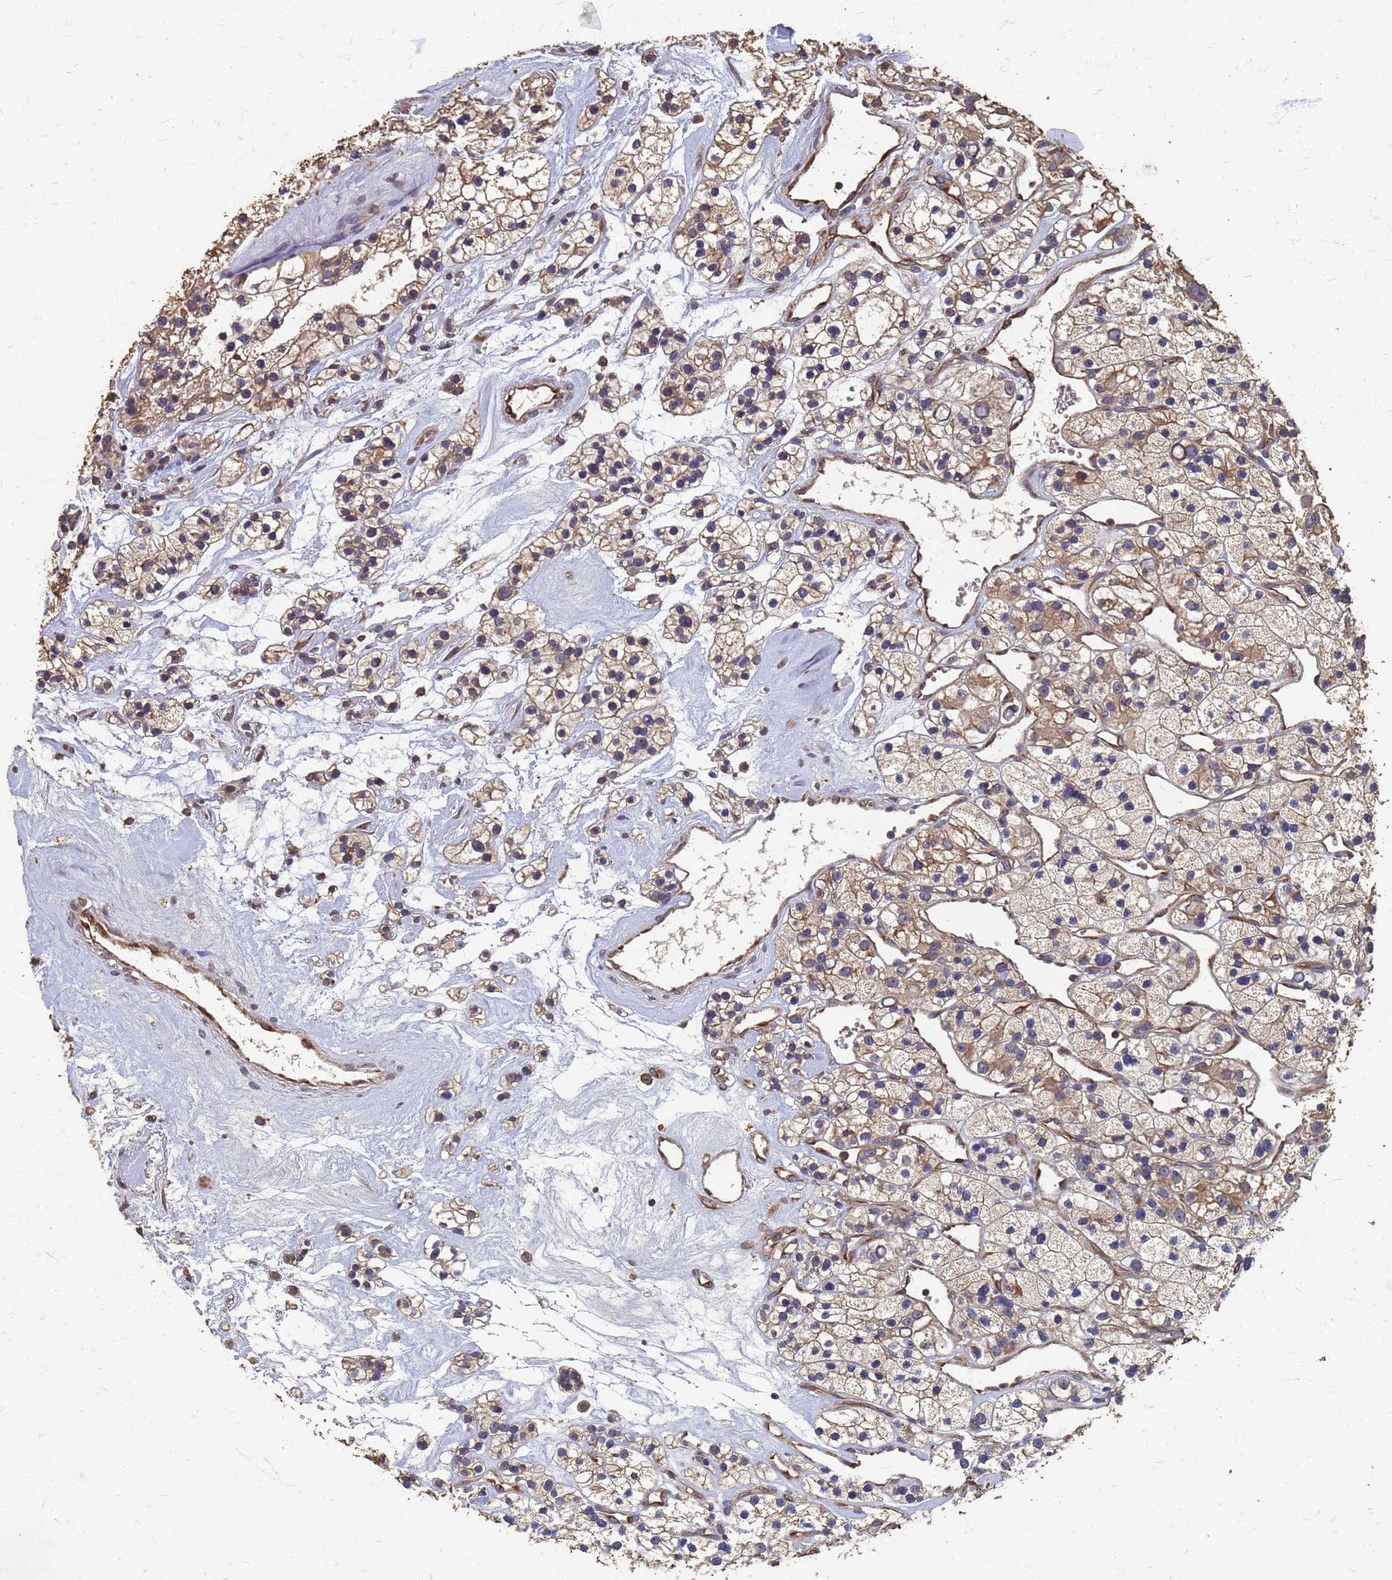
{"staining": {"intensity": "weak", "quantity": ">75%", "location": "cytoplasmic/membranous"}, "tissue": "renal cancer", "cell_type": "Tumor cells", "image_type": "cancer", "snomed": [{"axis": "morphology", "description": "Adenocarcinoma, NOS"}, {"axis": "topography", "description": "Kidney"}], "caption": "Adenocarcinoma (renal) stained with a protein marker exhibits weak staining in tumor cells.", "gene": "DPH5", "patient": {"sex": "female", "age": 57}}